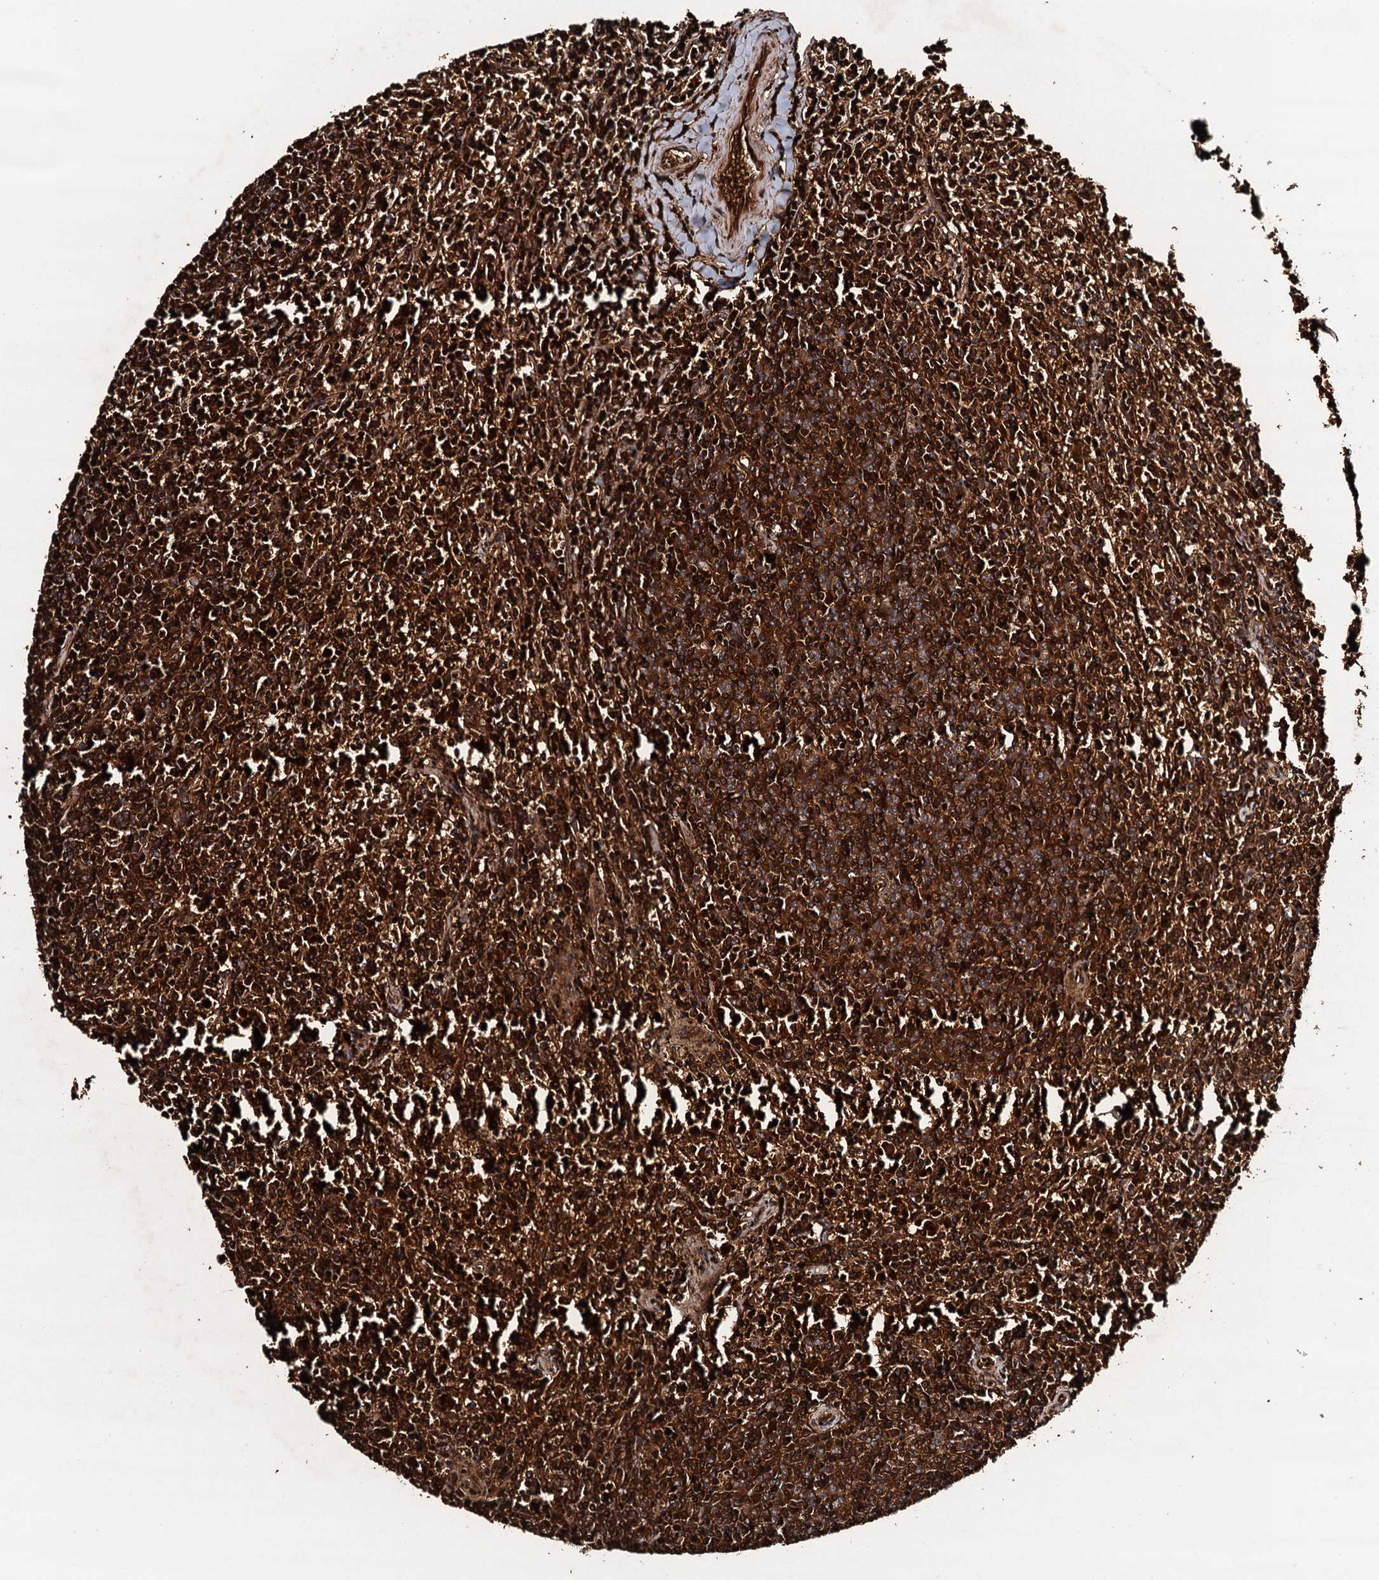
{"staining": {"intensity": "strong", "quantity": ">75%", "location": "cytoplasmic/membranous"}, "tissue": "lymphoma", "cell_type": "Tumor cells", "image_type": "cancer", "snomed": [{"axis": "morphology", "description": "Malignant lymphoma, non-Hodgkin's type, Low grade"}, {"axis": "topography", "description": "Spleen"}], "caption": "IHC of low-grade malignant lymphoma, non-Hodgkin's type demonstrates high levels of strong cytoplasmic/membranous expression in approximately >75% of tumor cells. (brown staining indicates protein expression, while blue staining denotes nuclei).", "gene": "ADGRG3", "patient": {"sex": "female", "age": 50}}